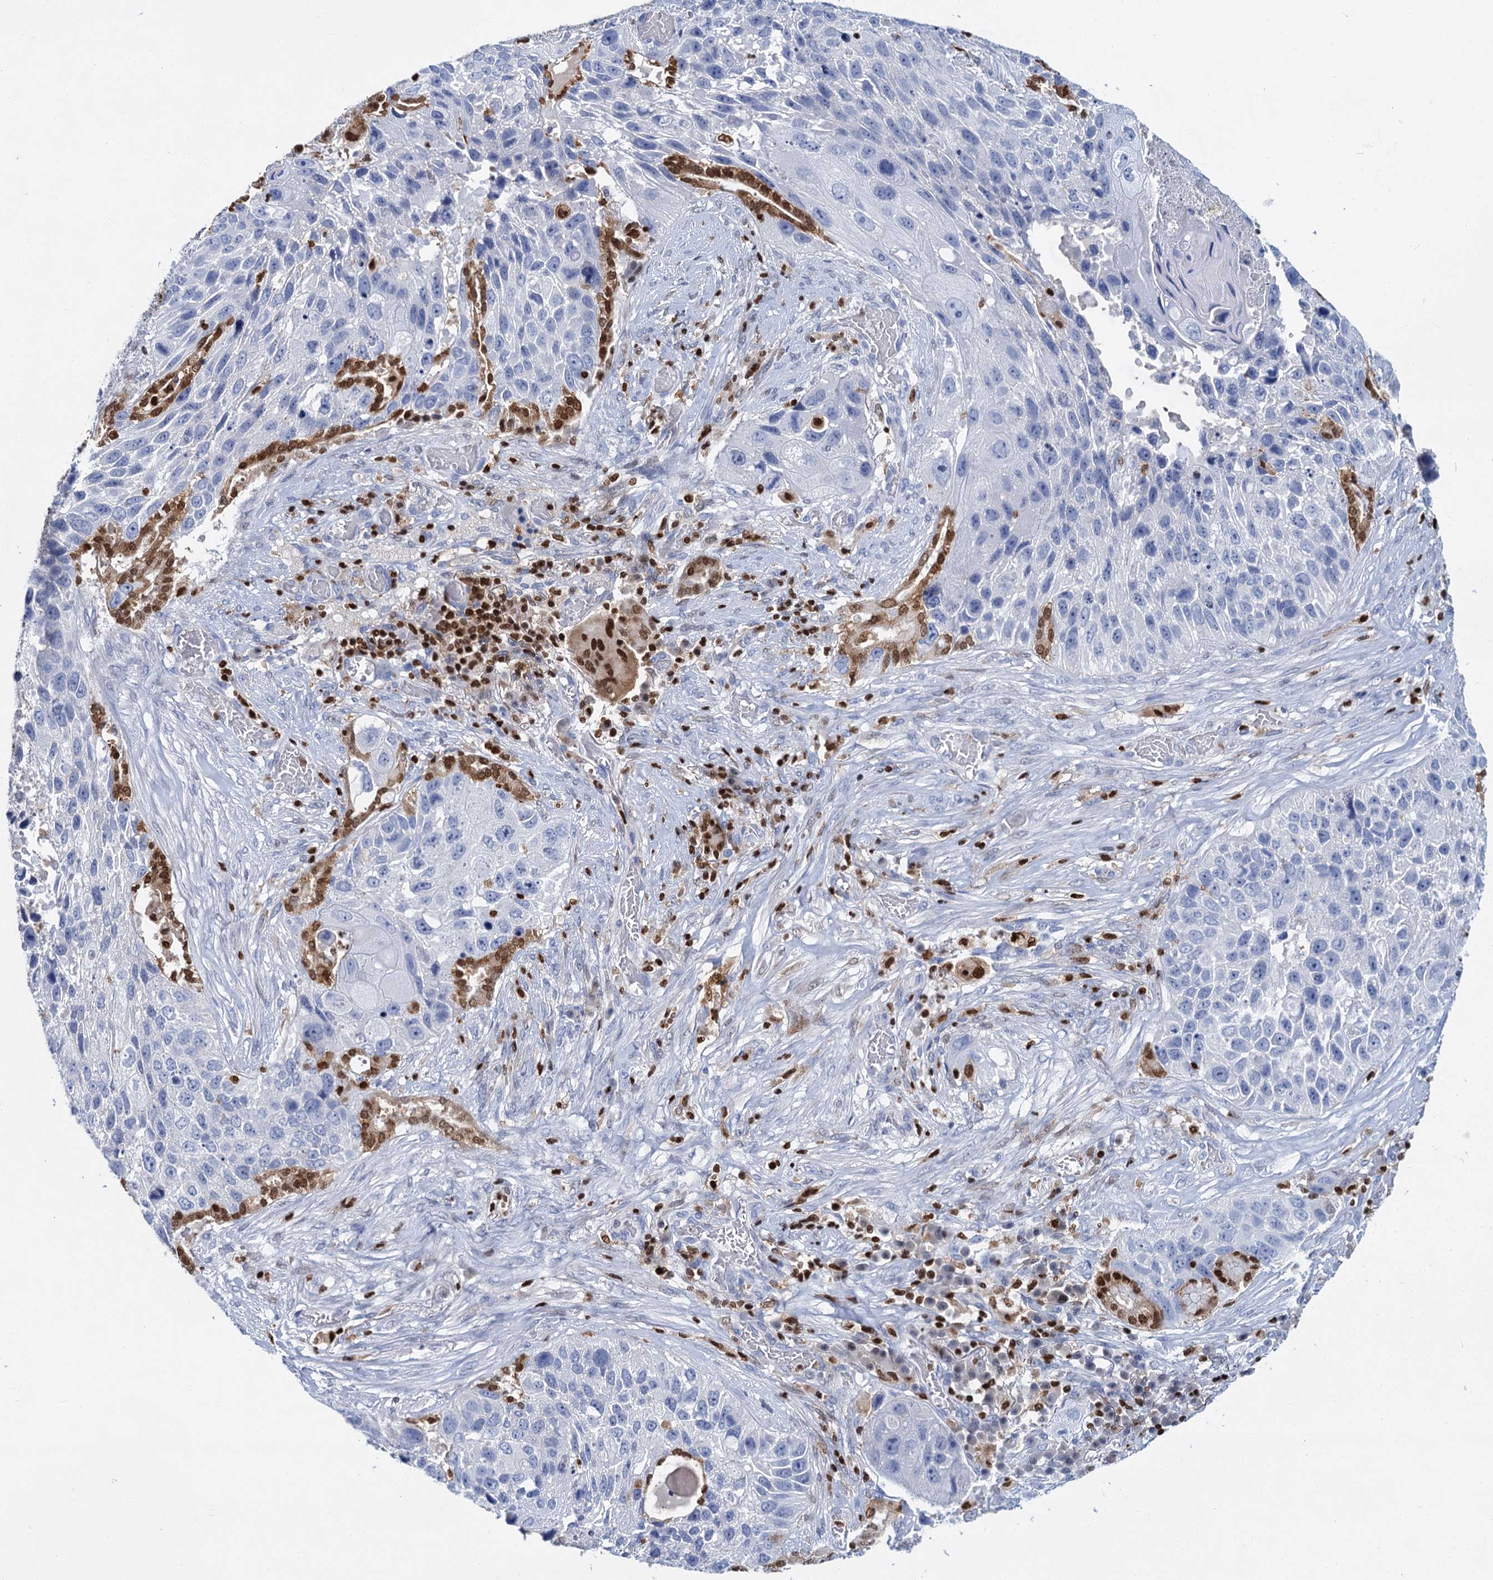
{"staining": {"intensity": "negative", "quantity": "none", "location": "none"}, "tissue": "lung cancer", "cell_type": "Tumor cells", "image_type": "cancer", "snomed": [{"axis": "morphology", "description": "Squamous cell carcinoma, NOS"}, {"axis": "topography", "description": "Lung"}], "caption": "Image shows no significant protein positivity in tumor cells of squamous cell carcinoma (lung).", "gene": "CELF2", "patient": {"sex": "male", "age": 61}}